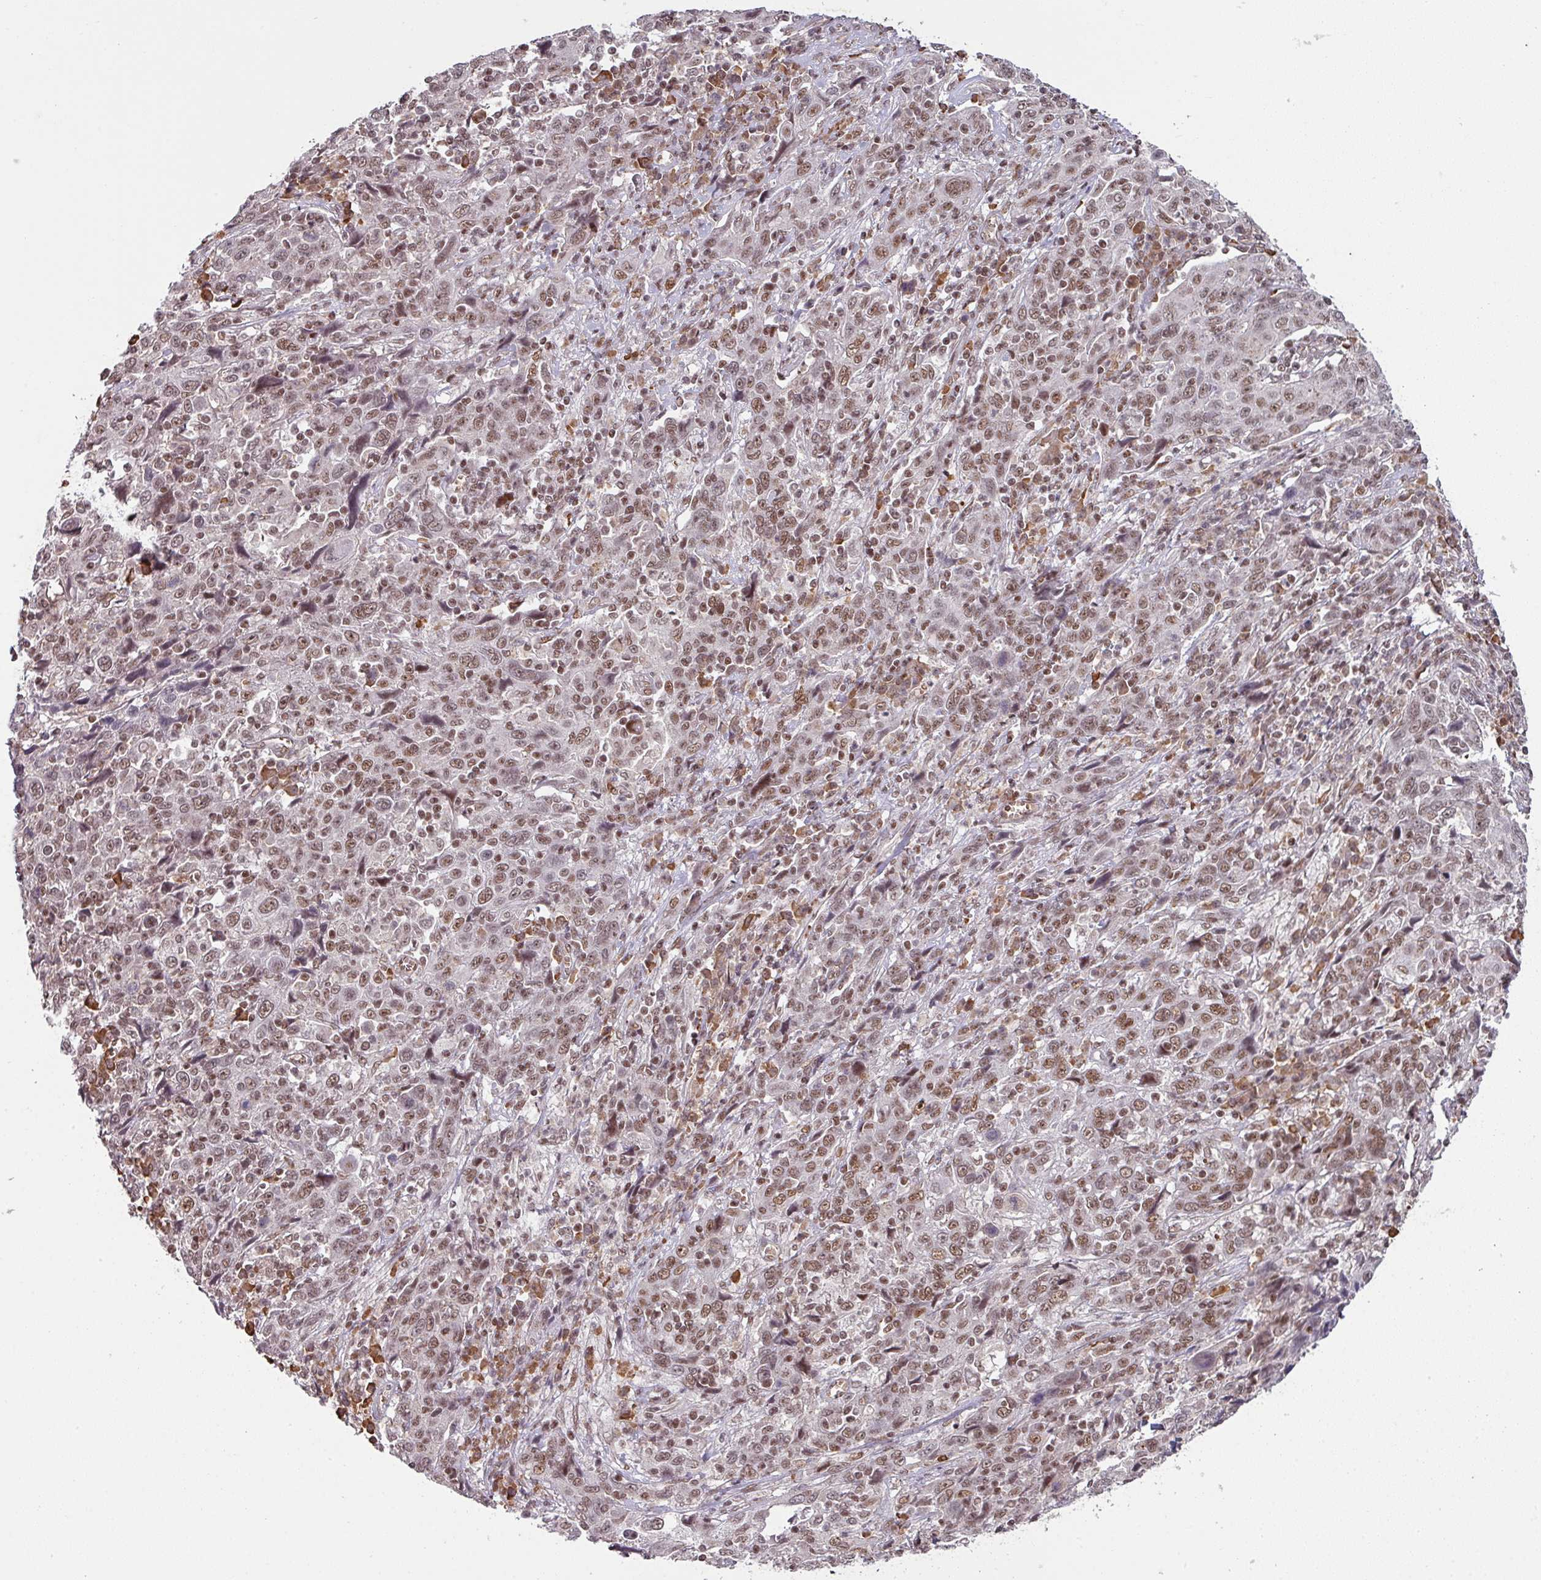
{"staining": {"intensity": "moderate", "quantity": ">75%", "location": "nuclear"}, "tissue": "cervical cancer", "cell_type": "Tumor cells", "image_type": "cancer", "snomed": [{"axis": "morphology", "description": "Squamous cell carcinoma, NOS"}, {"axis": "topography", "description": "Cervix"}], "caption": "Cervical squamous cell carcinoma tissue displays moderate nuclear expression in approximately >75% of tumor cells The protein of interest is stained brown, and the nuclei are stained in blue (DAB IHC with brightfield microscopy, high magnification).", "gene": "PHF23", "patient": {"sex": "female", "age": 46}}